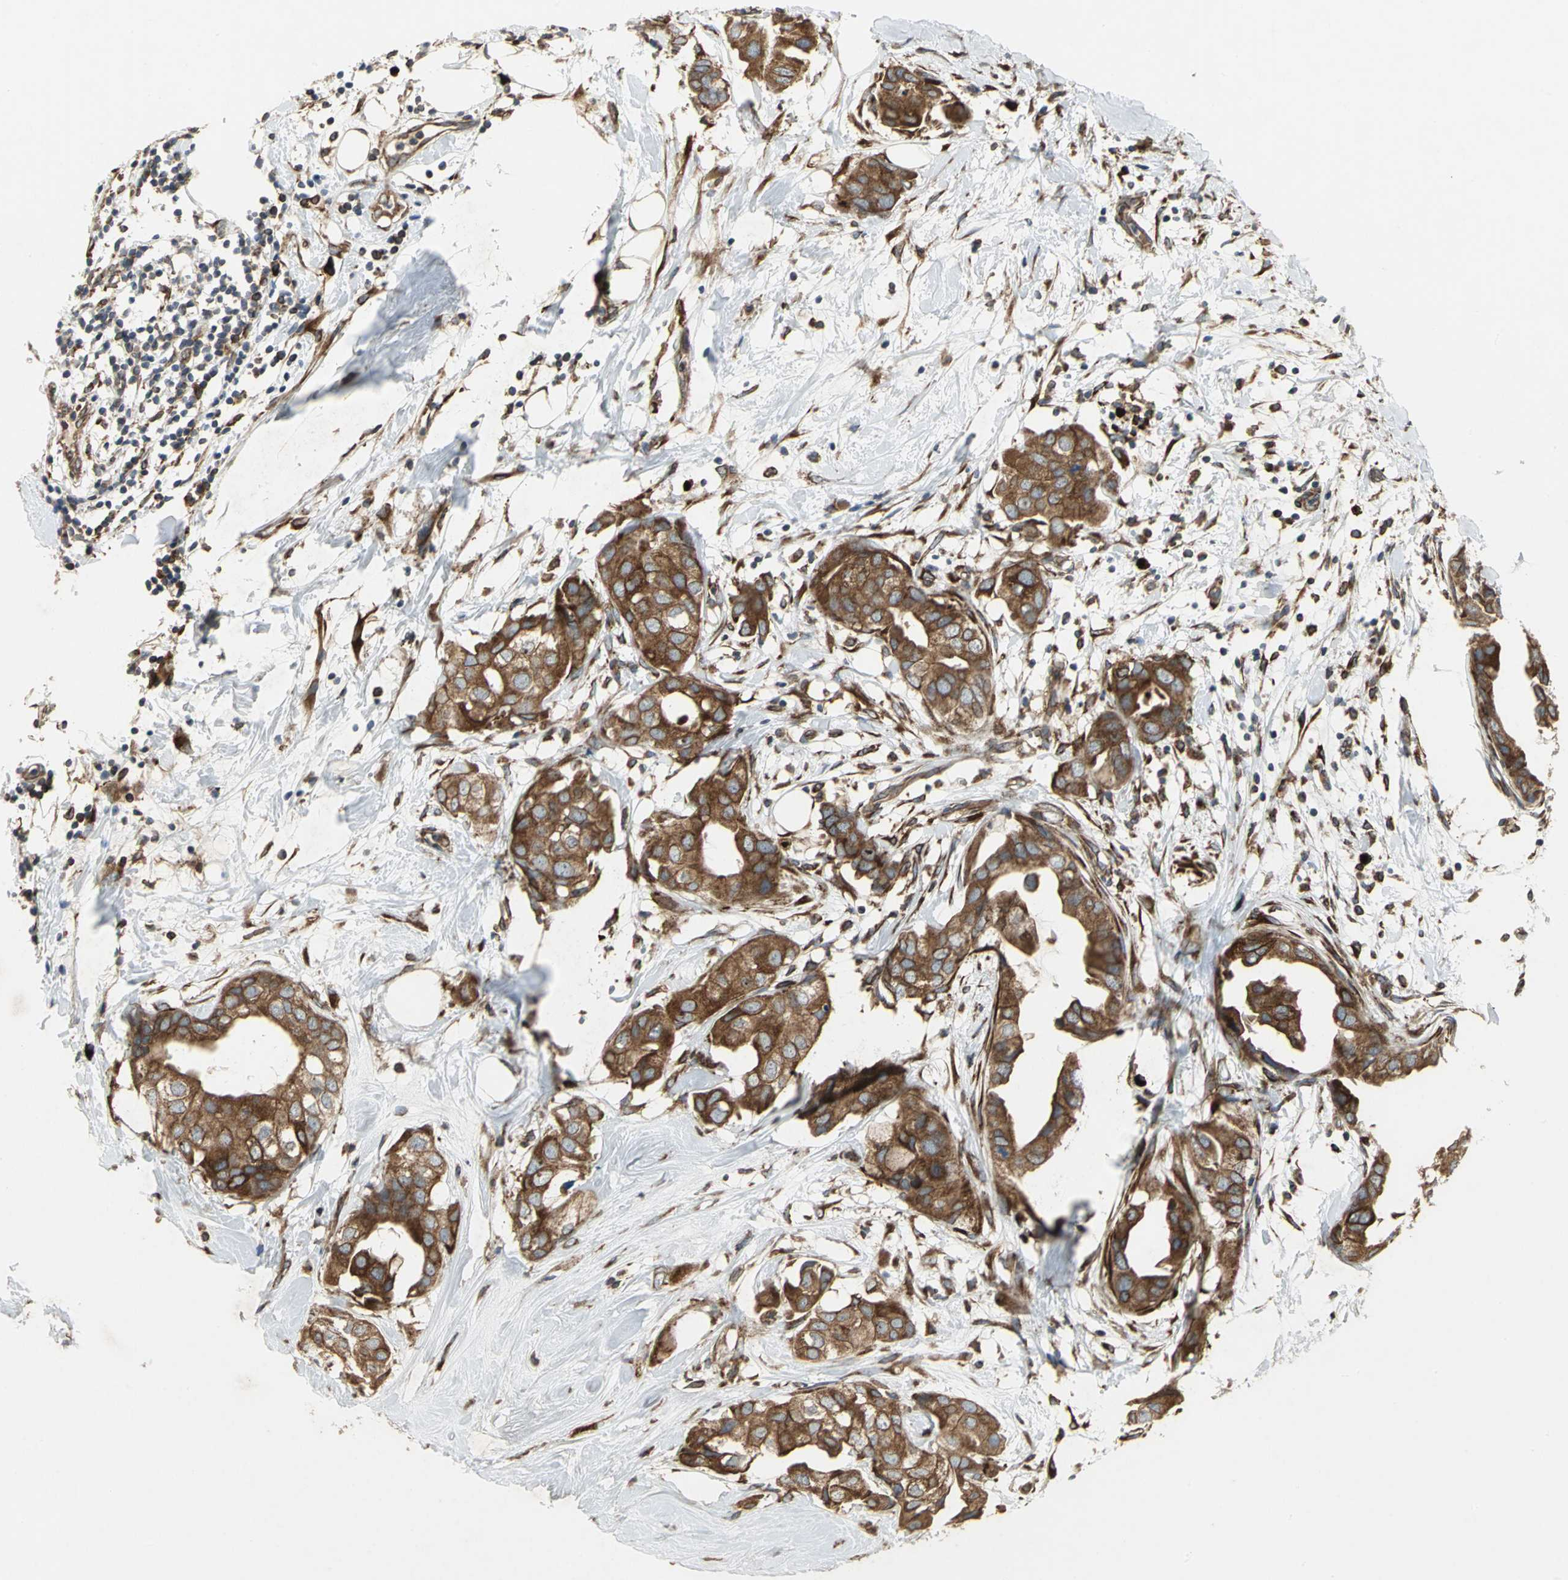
{"staining": {"intensity": "strong", "quantity": ">75%", "location": "cytoplasmic/membranous"}, "tissue": "breast cancer", "cell_type": "Tumor cells", "image_type": "cancer", "snomed": [{"axis": "morphology", "description": "Duct carcinoma"}, {"axis": "topography", "description": "Breast"}], "caption": "A histopathology image showing strong cytoplasmic/membranous expression in approximately >75% of tumor cells in breast cancer, as visualized by brown immunohistochemical staining.", "gene": "SYVN1", "patient": {"sex": "female", "age": 40}}